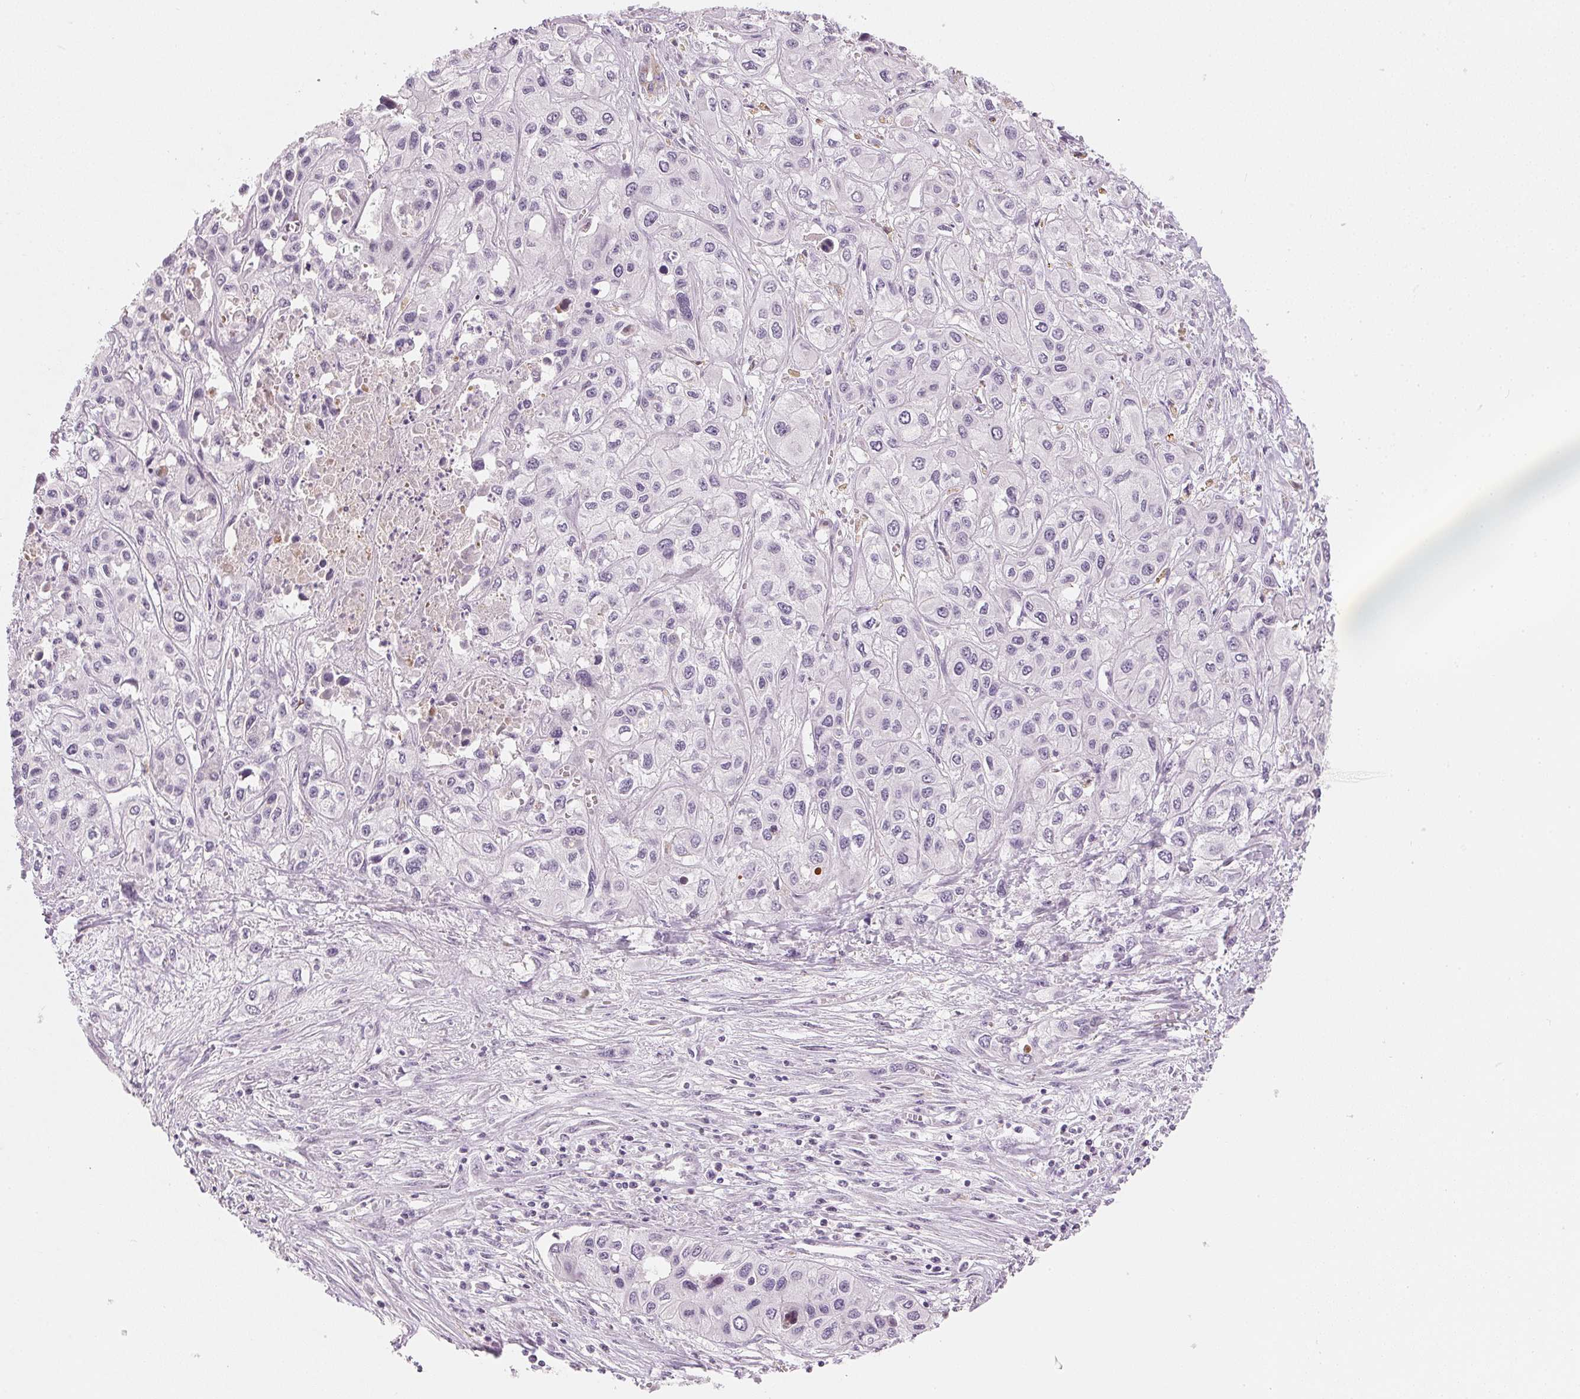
{"staining": {"intensity": "negative", "quantity": "none", "location": "none"}, "tissue": "liver cancer", "cell_type": "Tumor cells", "image_type": "cancer", "snomed": [{"axis": "morphology", "description": "Cholangiocarcinoma"}, {"axis": "topography", "description": "Liver"}], "caption": "Tumor cells show no significant protein staining in cholangiocarcinoma (liver).", "gene": "CHST4", "patient": {"sex": "female", "age": 66}}